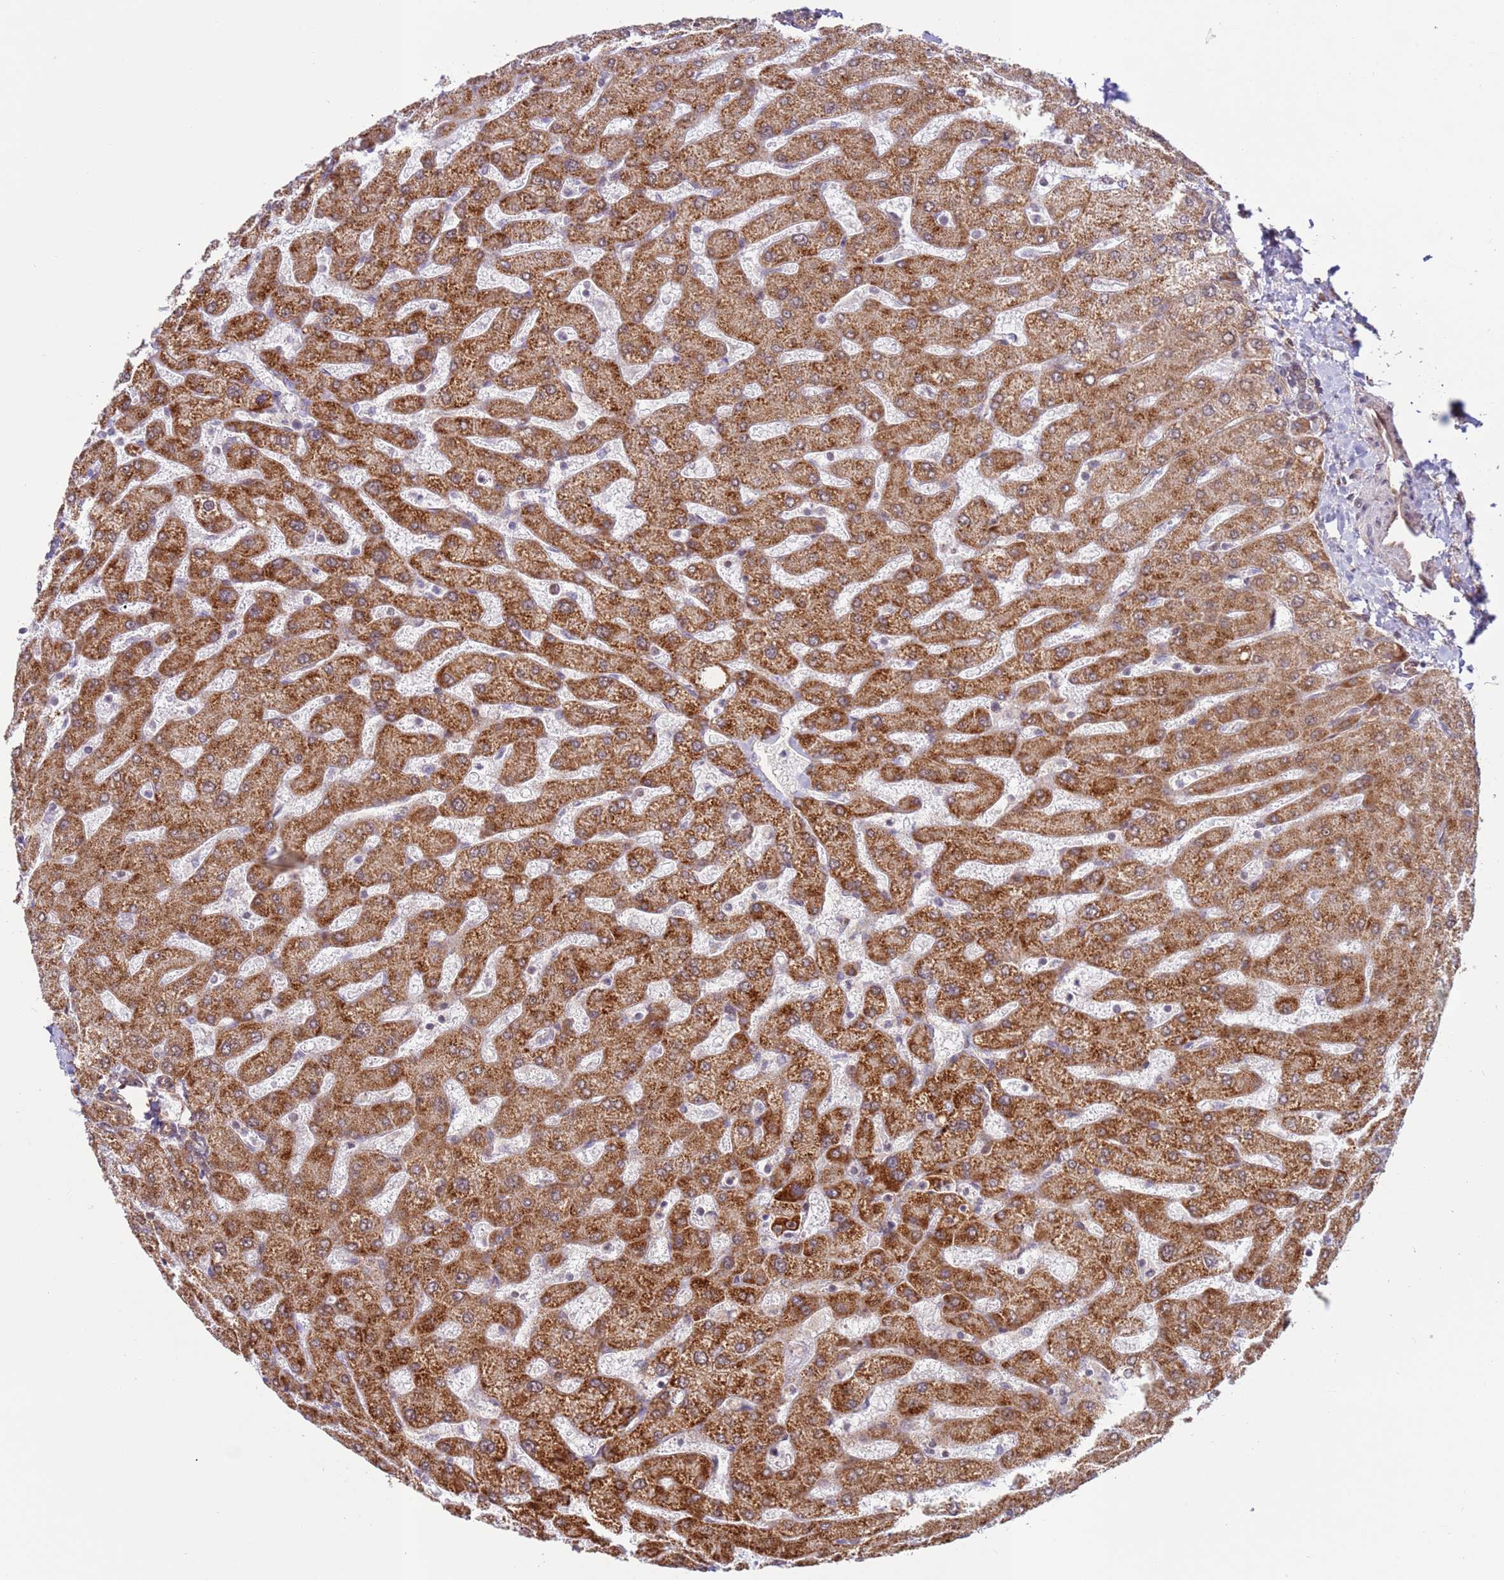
{"staining": {"intensity": "weak", "quantity": ">75%", "location": "cytoplasmic/membranous"}, "tissue": "liver", "cell_type": "Cholangiocytes", "image_type": "normal", "snomed": [{"axis": "morphology", "description": "Normal tissue, NOS"}, {"axis": "topography", "description": "Liver"}], "caption": "Immunohistochemistry (IHC) micrograph of normal liver: human liver stained using IHC displays low levels of weak protein expression localized specifically in the cytoplasmic/membranous of cholangiocytes, appearing as a cytoplasmic/membranous brown color.", "gene": "DCAF4", "patient": {"sex": "male", "age": 55}}